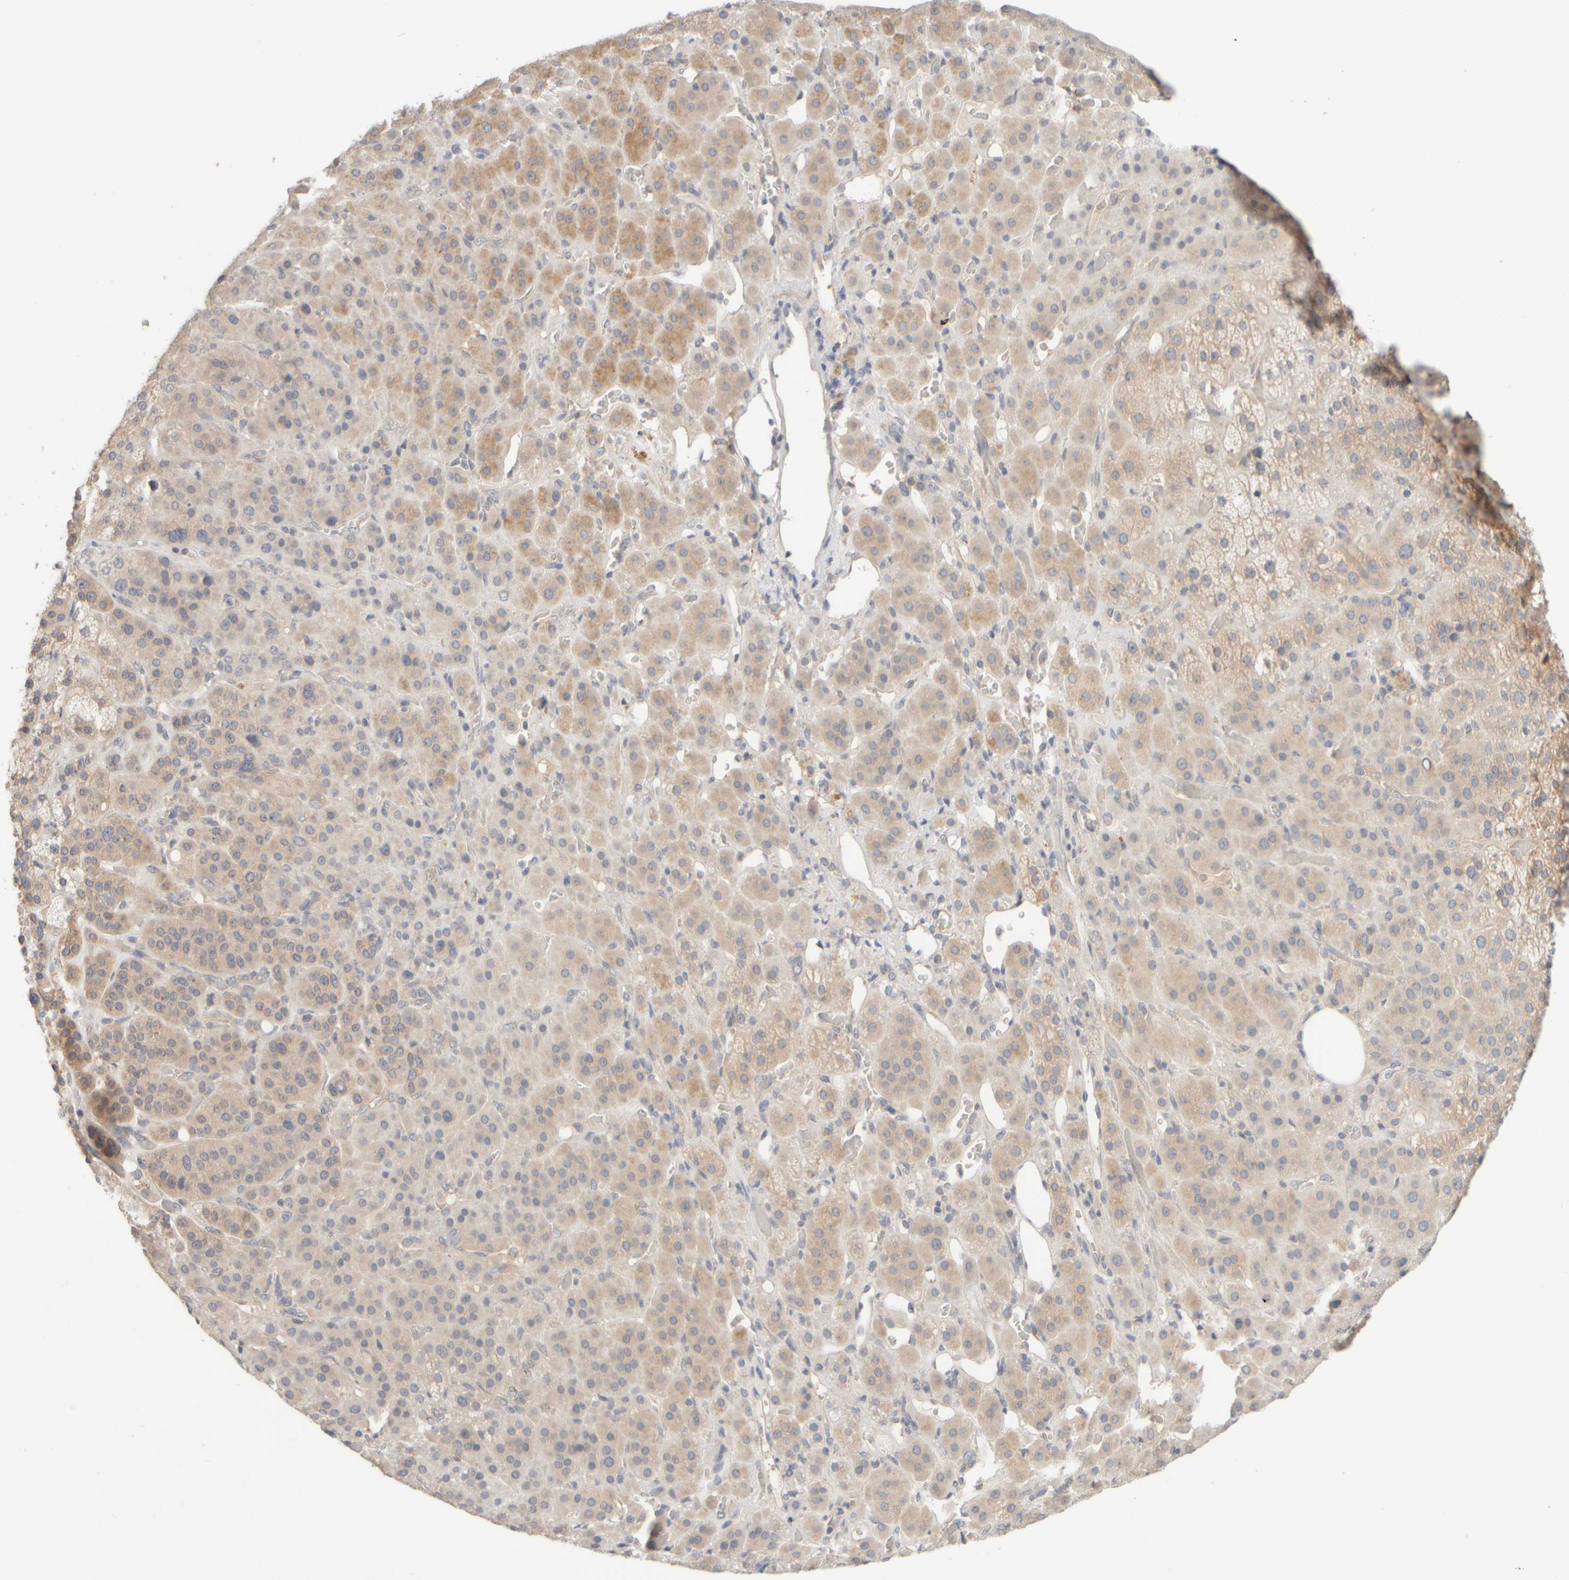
{"staining": {"intensity": "moderate", "quantity": "25%-75%", "location": "cytoplasmic/membranous"}, "tissue": "adrenal gland", "cell_type": "Glandular cells", "image_type": "normal", "snomed": [{"axis": "morphology", "description": "Normal tissue, NOS"}, {"axis": "topography", "description": "Adrenal gland"}], "caption": "Adrenal gland stained for a protein displays moderate cytoplasmic/membranous positivity in glandular cells. The protein of interest is stained brown, and the nuclei are stained in blue (DAB IHC with brightfield microscopy, high magnification).", "gene": "GOPC", "patient": {"sex": "male", "age": 57}}